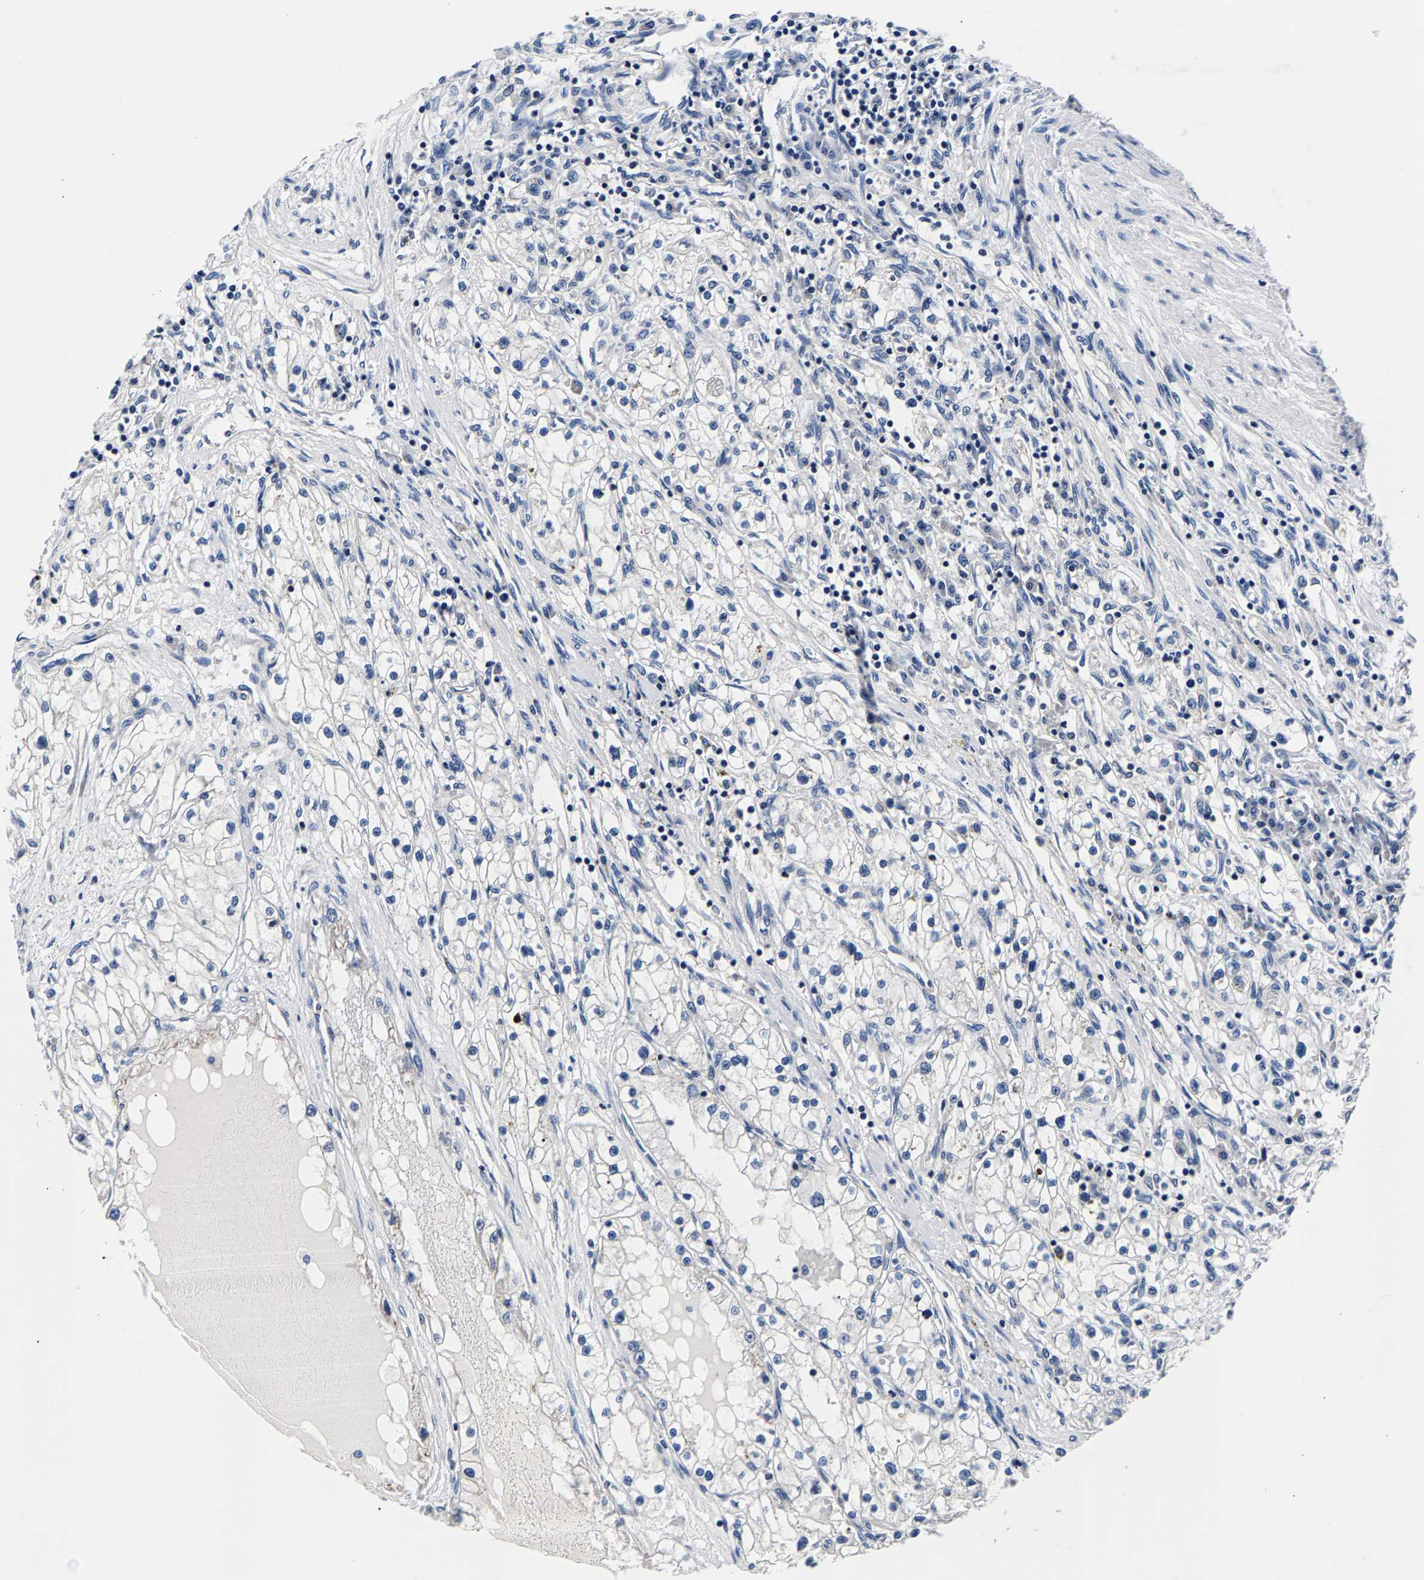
{"staining": {"intensity": "negative", "quantity": "none", "location": "none"}, "tissue": "renal cancer", "cell_type": "Tumor cells", "image_type": "cancer", "snomed": [{"axis": "morphology", "description": "Adenocarcinoma, NOS"}, {"axis": "topography", "description": "Kidney"}], "caption": "There is no significant positivity in tumor cells of renal adenocarcinoma. Brightfield microscopy of IHC stained with DAB (brown) and hematoxylin (blue), captured at high magnification.", "gene": "PHF24", "patient": {"sex": "male", "age": 68}}